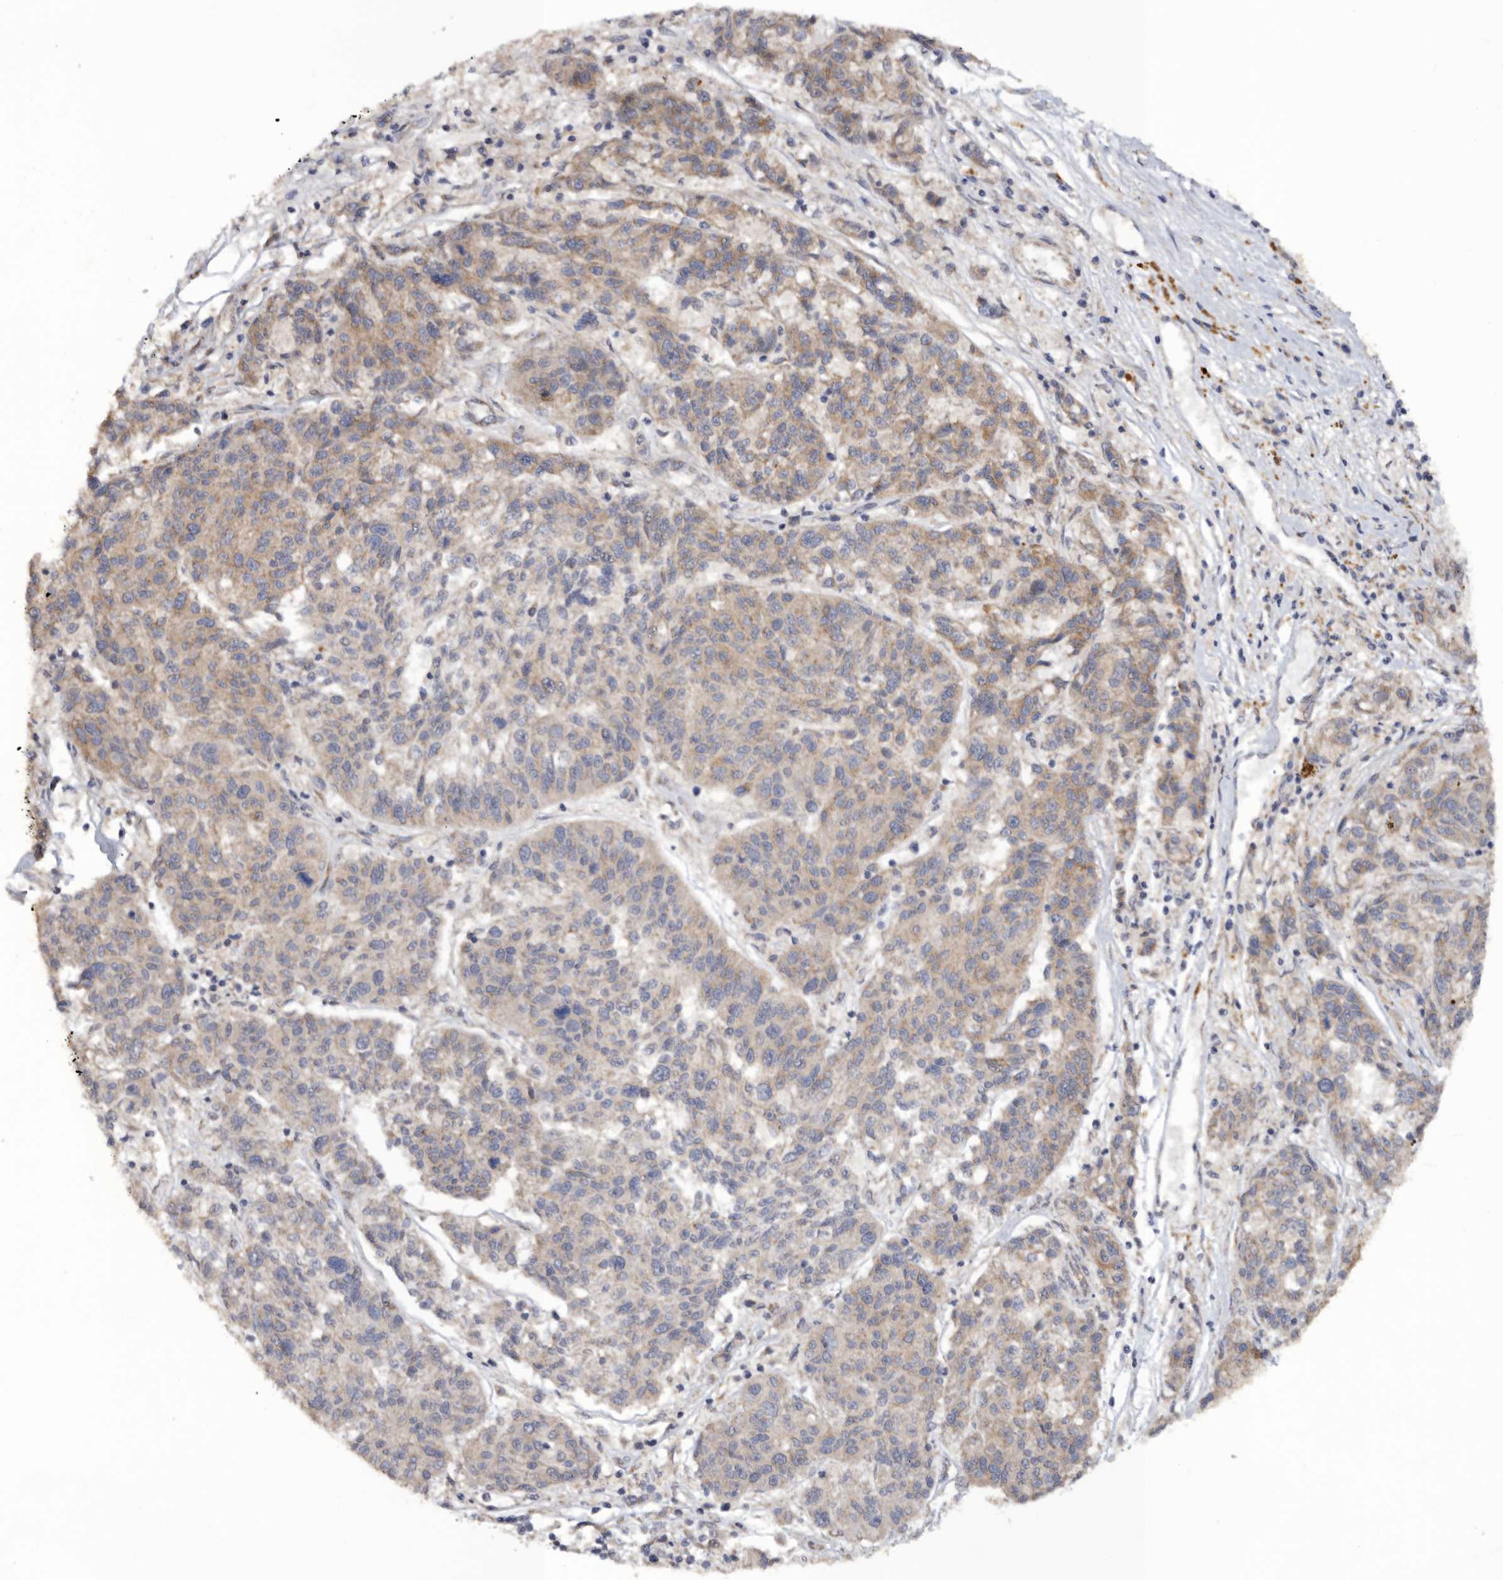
{"staining": {"intensity": "weak", "quantity": ">75%", "location": "cytoplasmic/membranous"}, "tissue": "melanoma", "cell_type": "Tumor cells", "image_type": "cancer", "snomed": [{"axis": "morphology", "description": "Malignant melanoma, NOS"}, {"axis": "topography", "description": "Skin"}], "caption": "IHC histopathology image of malignant melanoma stained for a protein (brown), which reveals low levels of weak cytoplasmic/membranous staining in approximately >75% of tumor cells.", "gene": "PODXL2", "patient": {"sex": "male", "age": 53}}